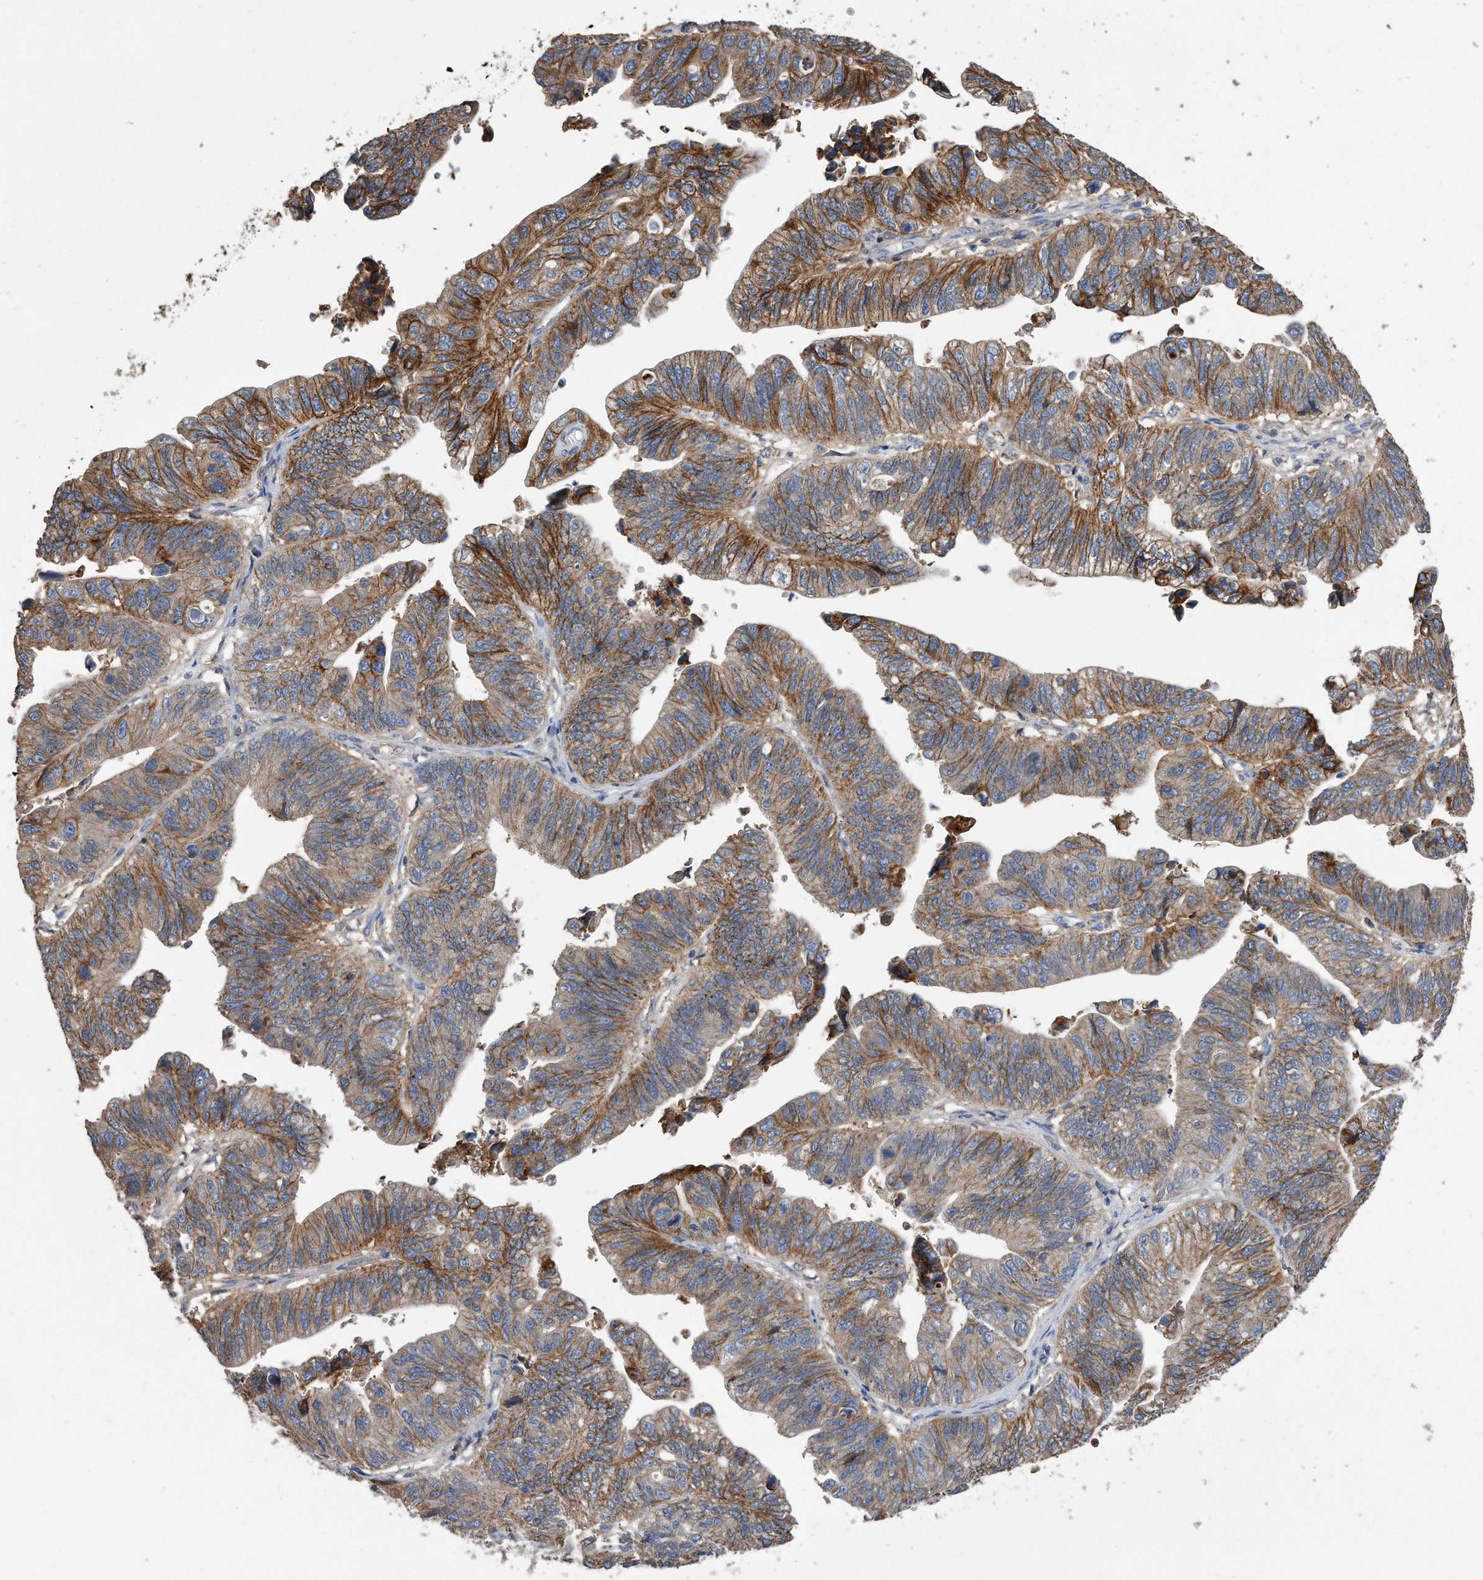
{"staining": {"intensity": "moderate", "quantity": ">75%", "location": "cytoplasmic/membranous"}, "tissue": "stomach cancer", "cell_type": "Tumor cells", "image_type": "cancer", "snomed": [{"axis": "morphology", "description": "Adenocarcinoma, NOS"}, {"axis": "topography", "description": "Stomach"}], "caption": "Immunohistochemical staining of human adenocarcinoma (stomach) exhibits medium levels of moderate cytoplasmic/membranous protein expression in approximately >75% of tumor cells.", "gene": "CDCP1", "patient": {"sex": "male", "age": 59}}